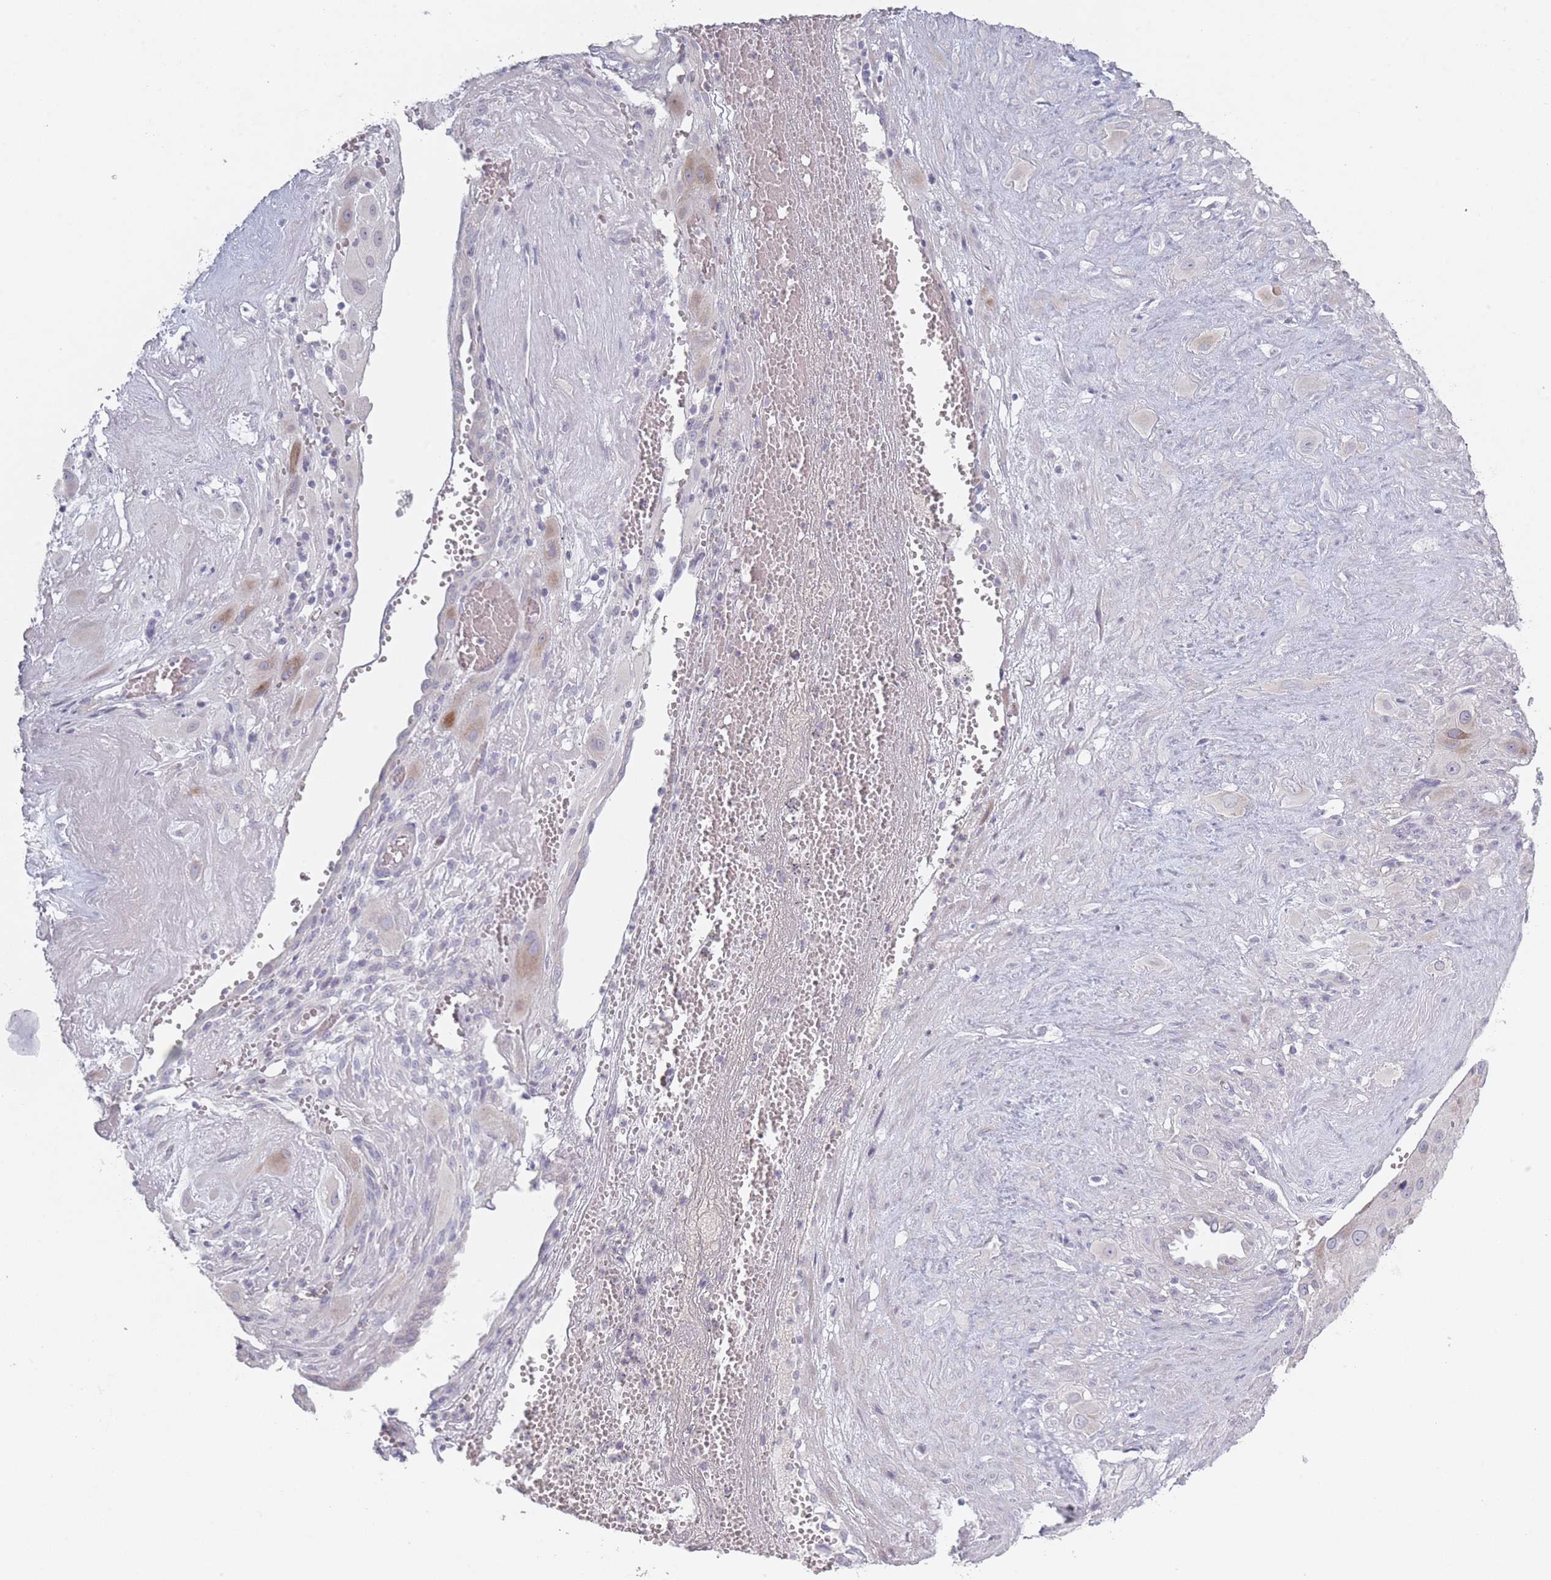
{"staining": {"intensity": "negative", "quantity": "none", "location": "none"}, "tissue": "cervical cancer", "cell_type": "Tumor cells", "image_type": "cancer", "snomed": [{"axis": "morphology", "description": "Squamous cell carcinoma, NOS"}, {"axis": "topography", "description": "Cervix"}], "caption": "Immunohistochemistry (IHC) micrograph of cervical squamous cell carcinoma stained for a protein (brown), which reveals no staining in tumor cells.", "gene": "RASL10B", "patient": {"sex": "female", "age": 34}}